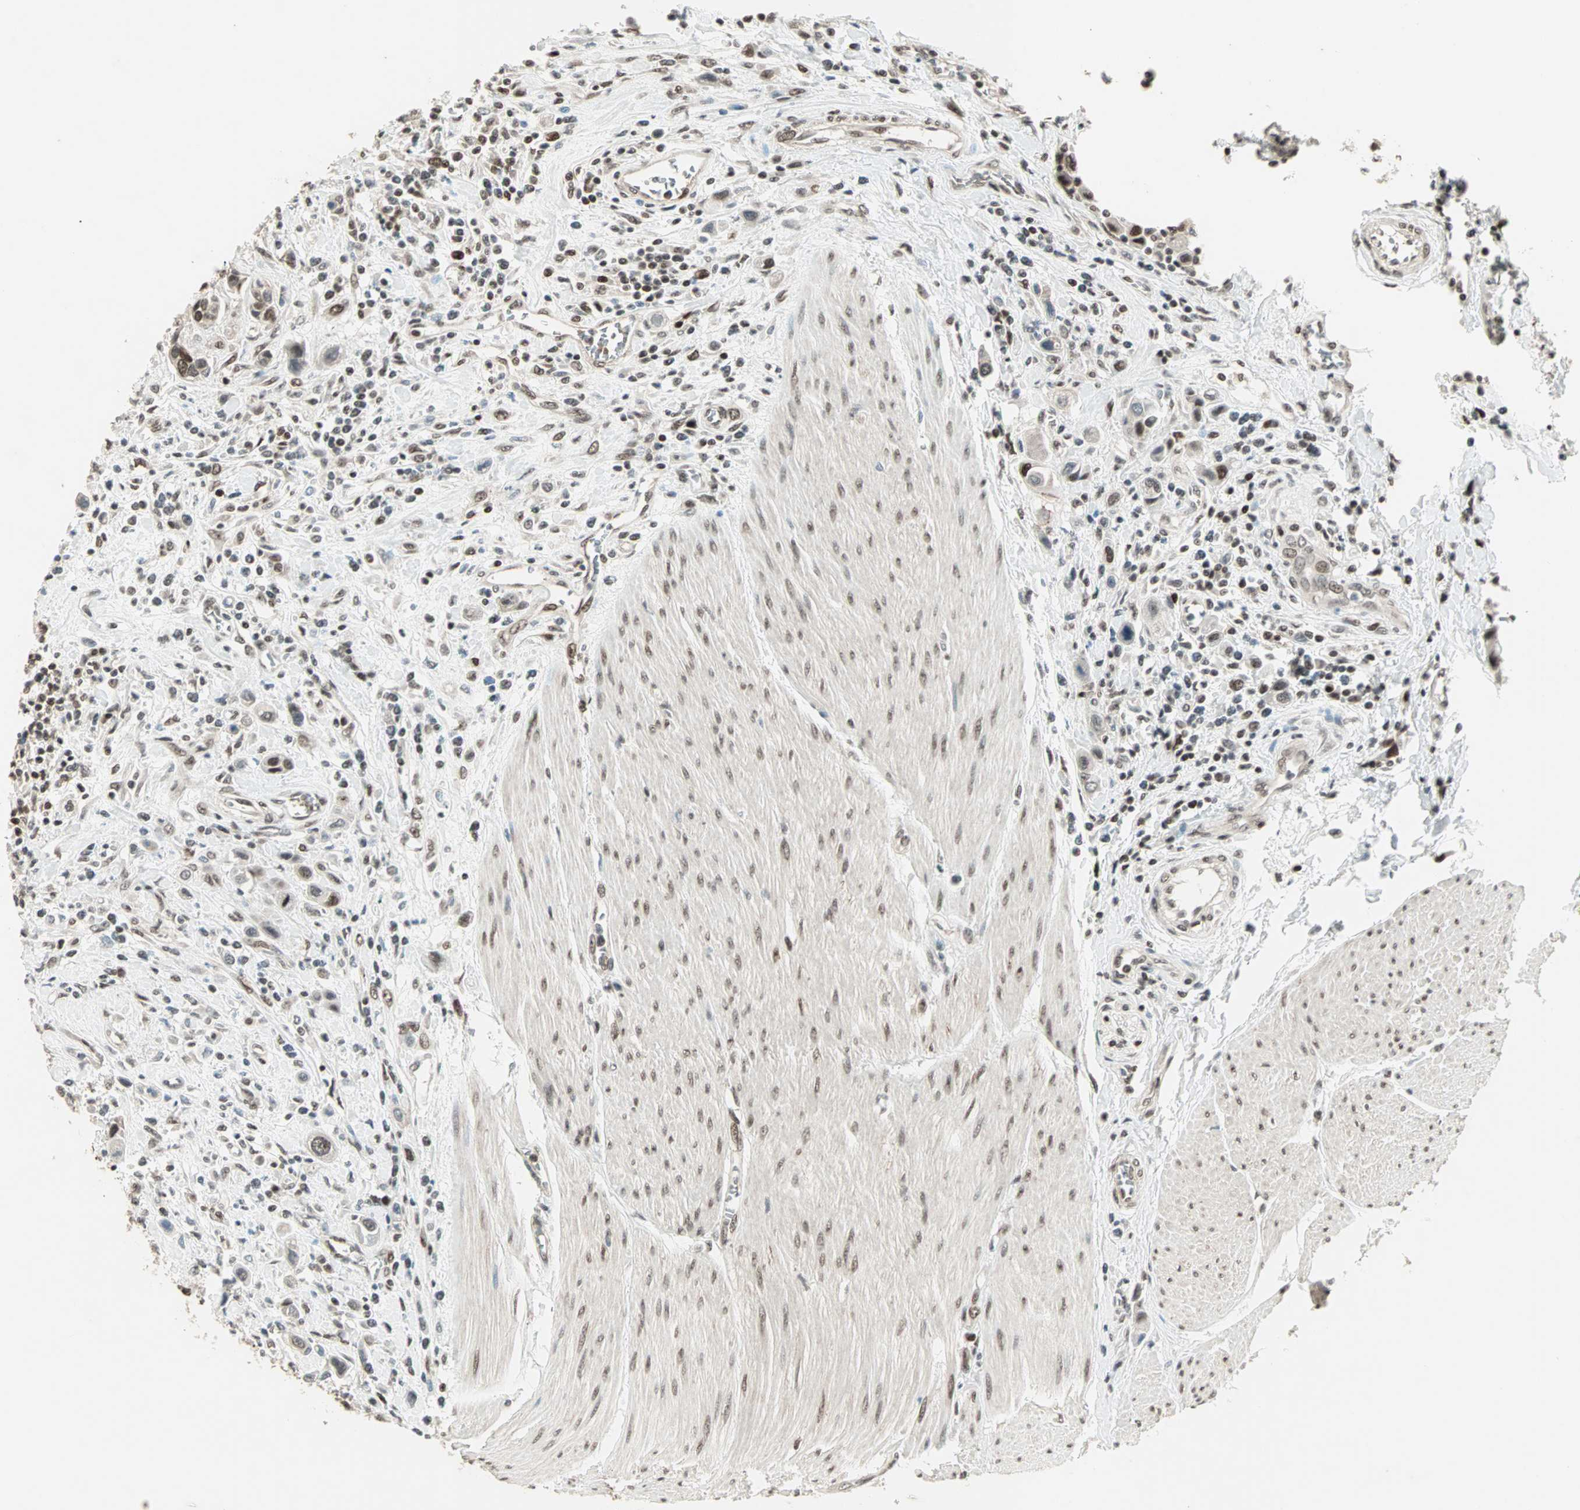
{"staining": {"intensity": "strong", "quantity": ">75%", "location": "nuclear"}, "tissue": "urothelial cancer", "cell_type": "Tumor cells", "image_type": "cancer", "snomed": [{"axis": "morphology", "description": "Urothelial carcinoma, High grade"}, {"axis": "topography", "description": "Urinary bladder"}], "caption": "Immunohistochemistry (DAB) staining of human urothelial cancer exhibits strong nuclear protein staining in approximately >75% of tumor cells. The staining was performed using DAB (3,3'-diaminobenzidine) to visualize the protein expression in brown, while the nuclei were stained in blue with hematoxylin (Magnification: 20x).", "gene": "MDC1", "patient": {"sex": "male", "age": 50}}